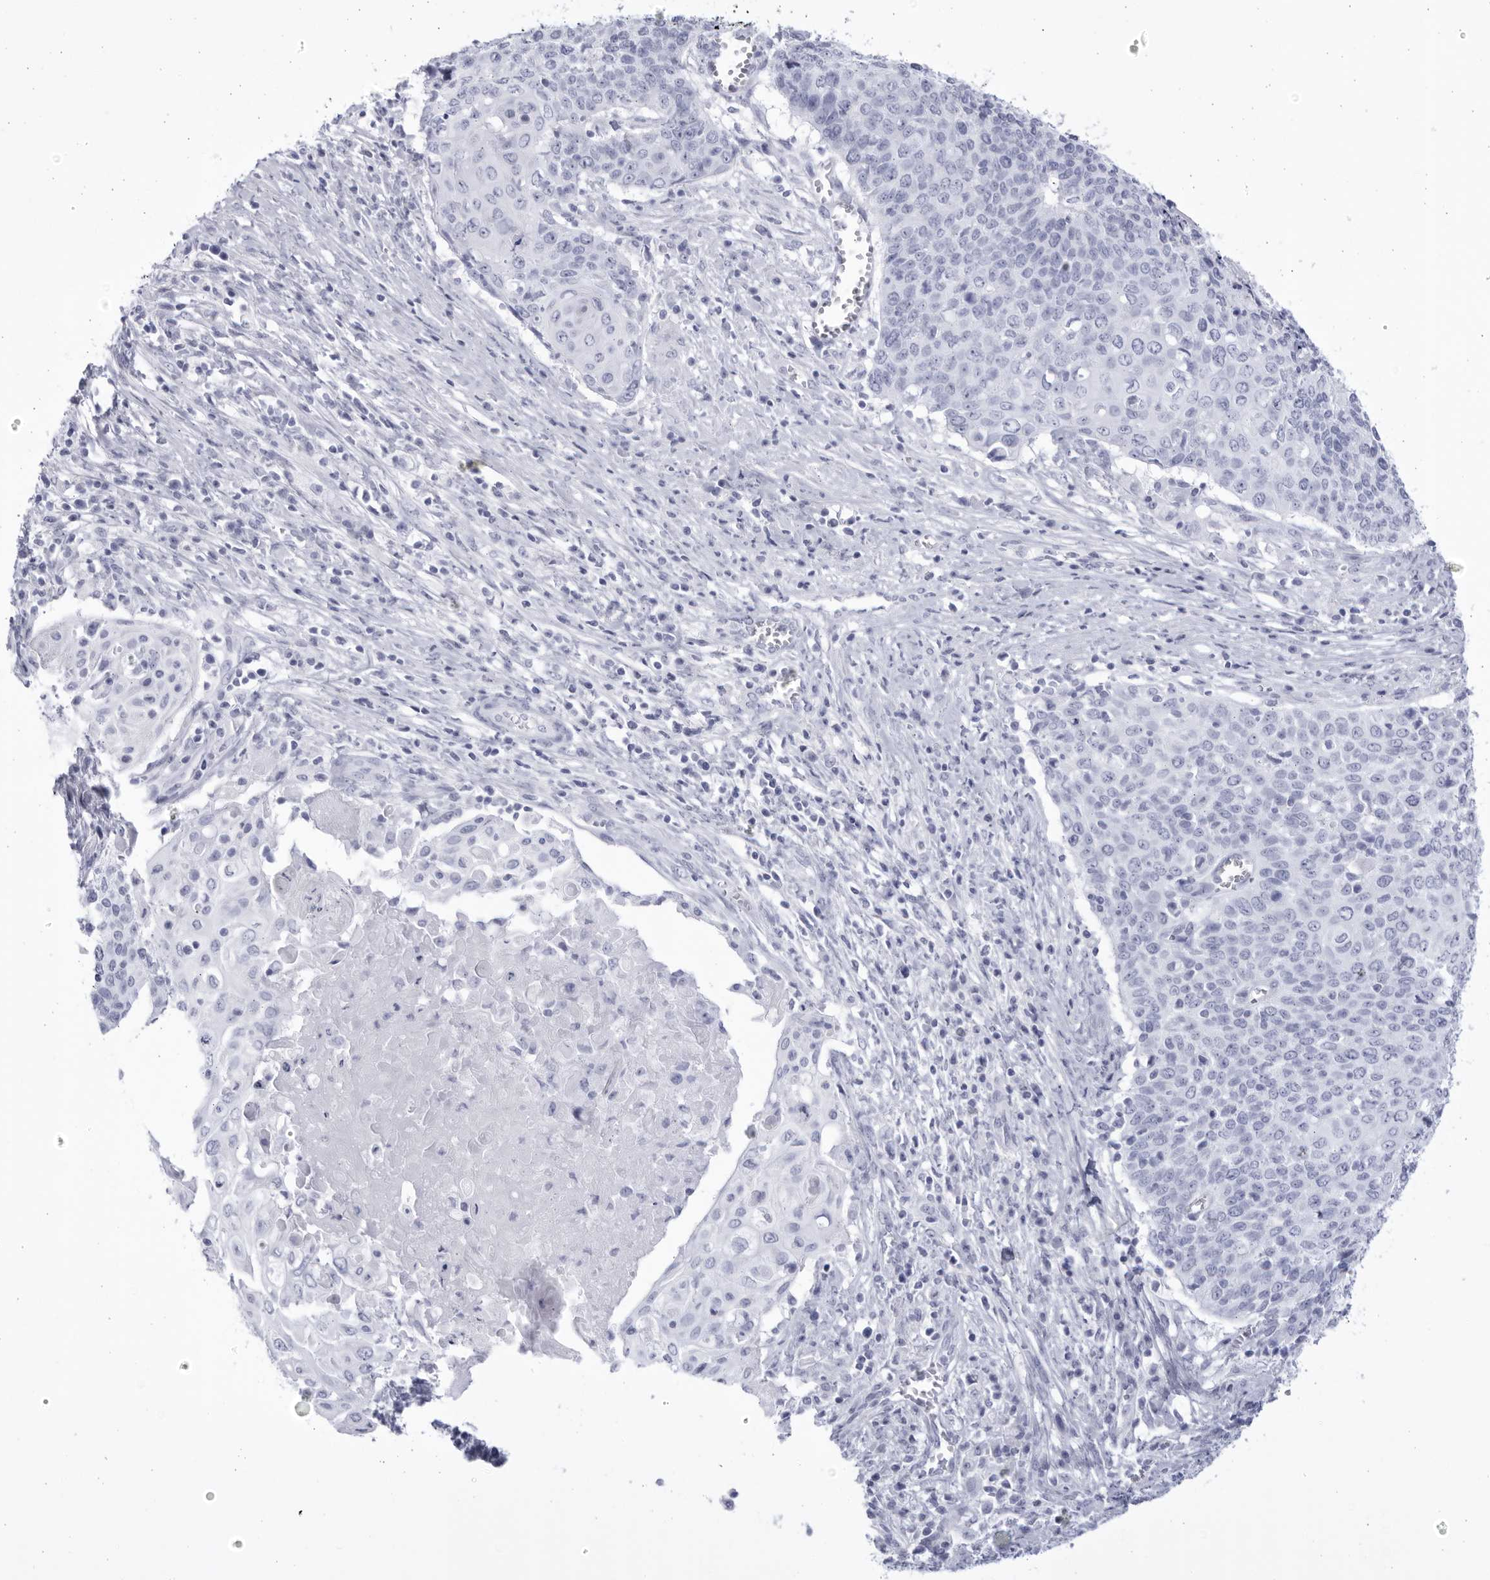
{"staining": {"intensity": "negative", "quantity": "none", "location": "none"}, "tissue": "cervical cancer", "cell_type": "Tumor cells", "image_type": "cancer", "snomed": [{"axis": "morphology", "description": "Squamous cell carcinoma, NOS"}, {"axis": "topography", "description": "Cervix"}], "caption": "Squamous cell carcinoma (cervical) stained for a protein using immunohistochemistry demonstrates no expression tumor cells.", "gene": "CCDC181", "patient": {"sex": "female", "age": 39}}